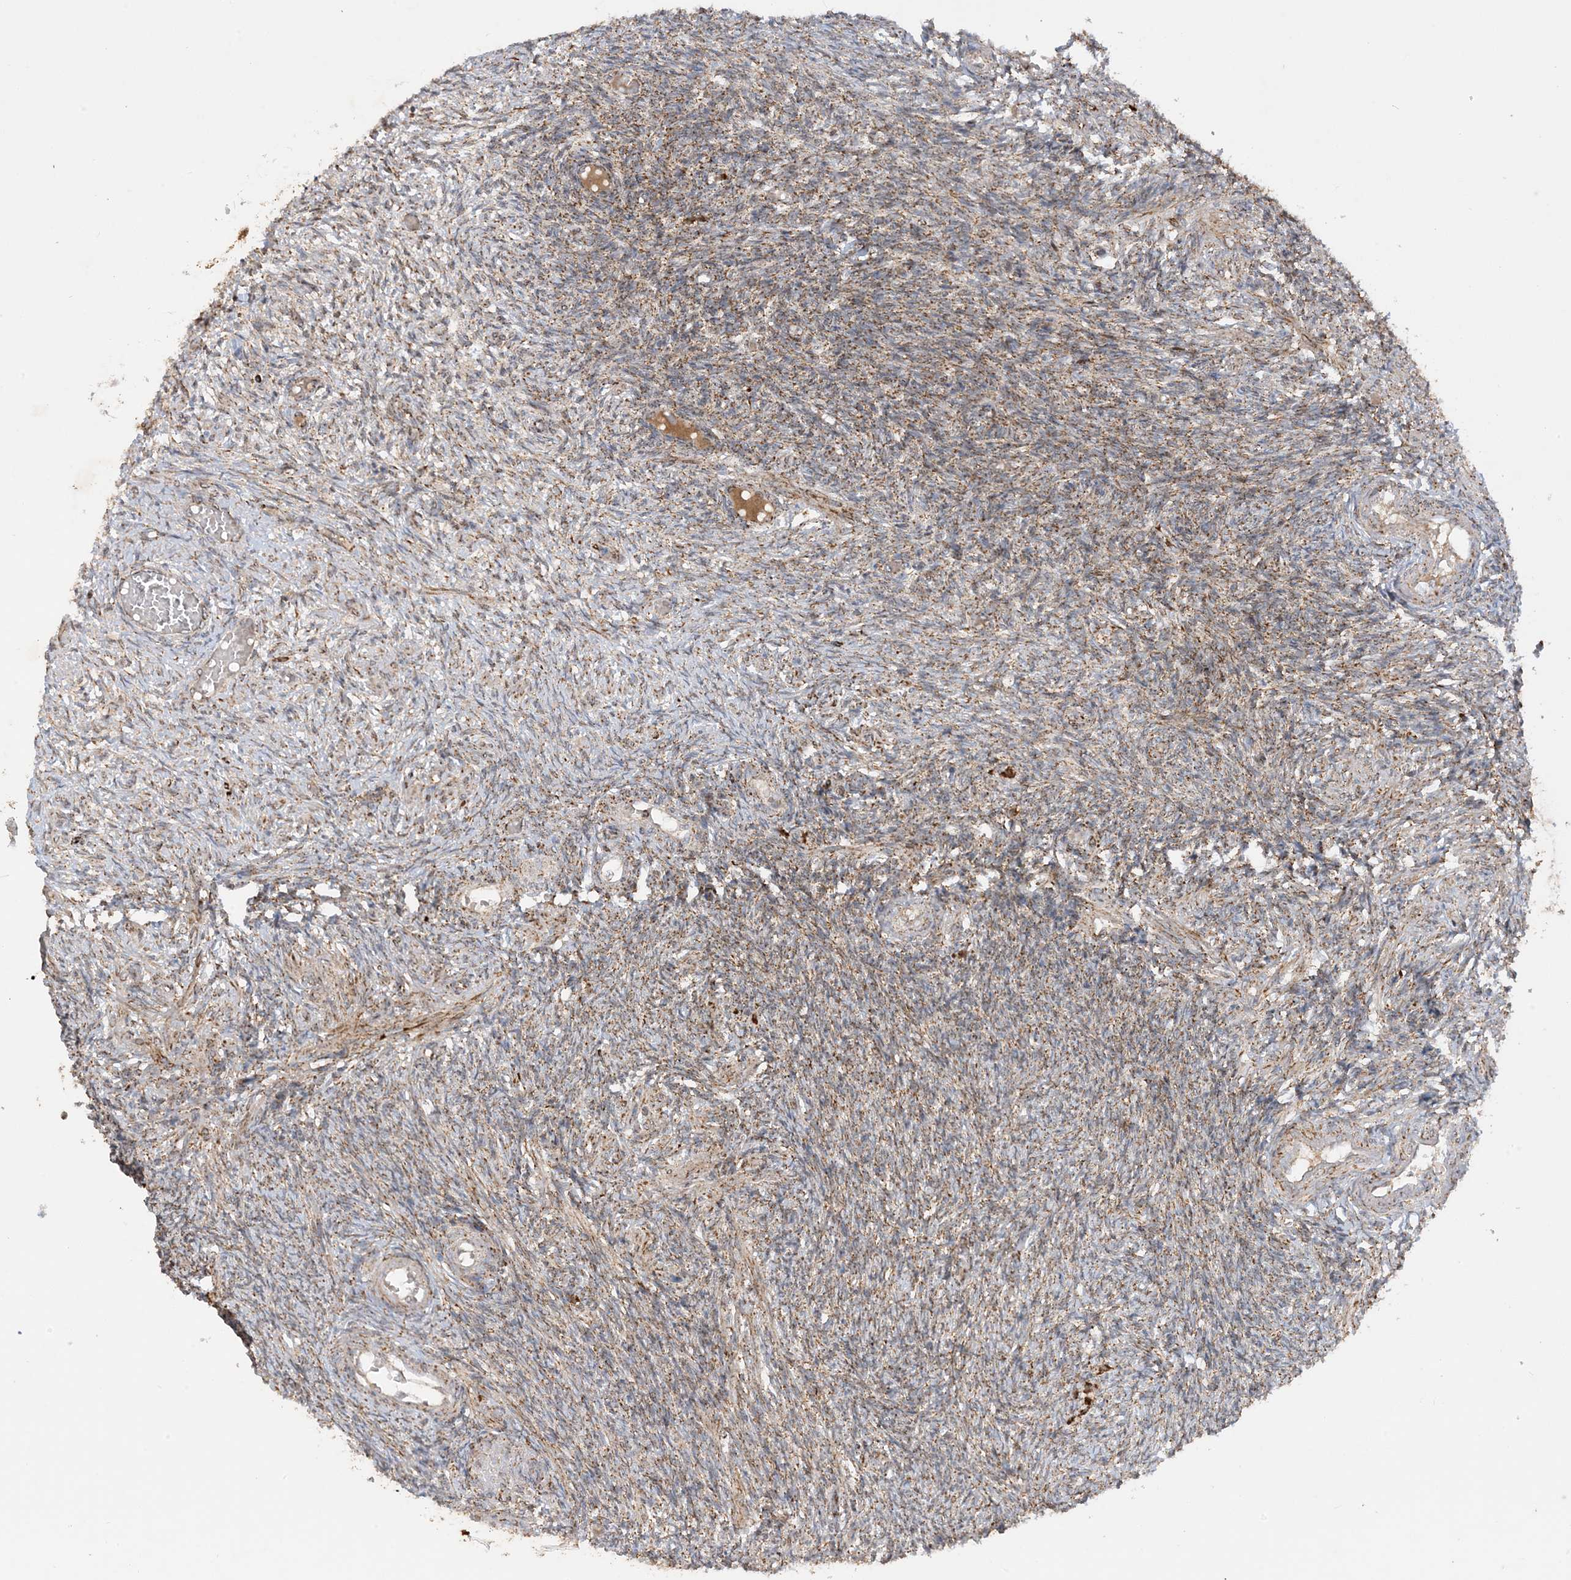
{"staining": {"intensity": "moderate", "quantity": "25%-75%", "location": "cytoplasmic/membranous"}, "tissue": "ovary", "cell_type": "Ovarian stroma cells", "image_type": "normal", "snomed": [{"axis": "morphology", "description": "Normal tissue, NOS"}, {"axis": "topography", "description": "Ovary"}], "caption": "Benign ovary reveals moderate cytoplasmic/membranous positivity in about 25%-75% of ovarian stroma cells, visualized by immunohistochemistry.", "gene": "NDUFAF3", "patient": {"sex": "female", "age": 27}}